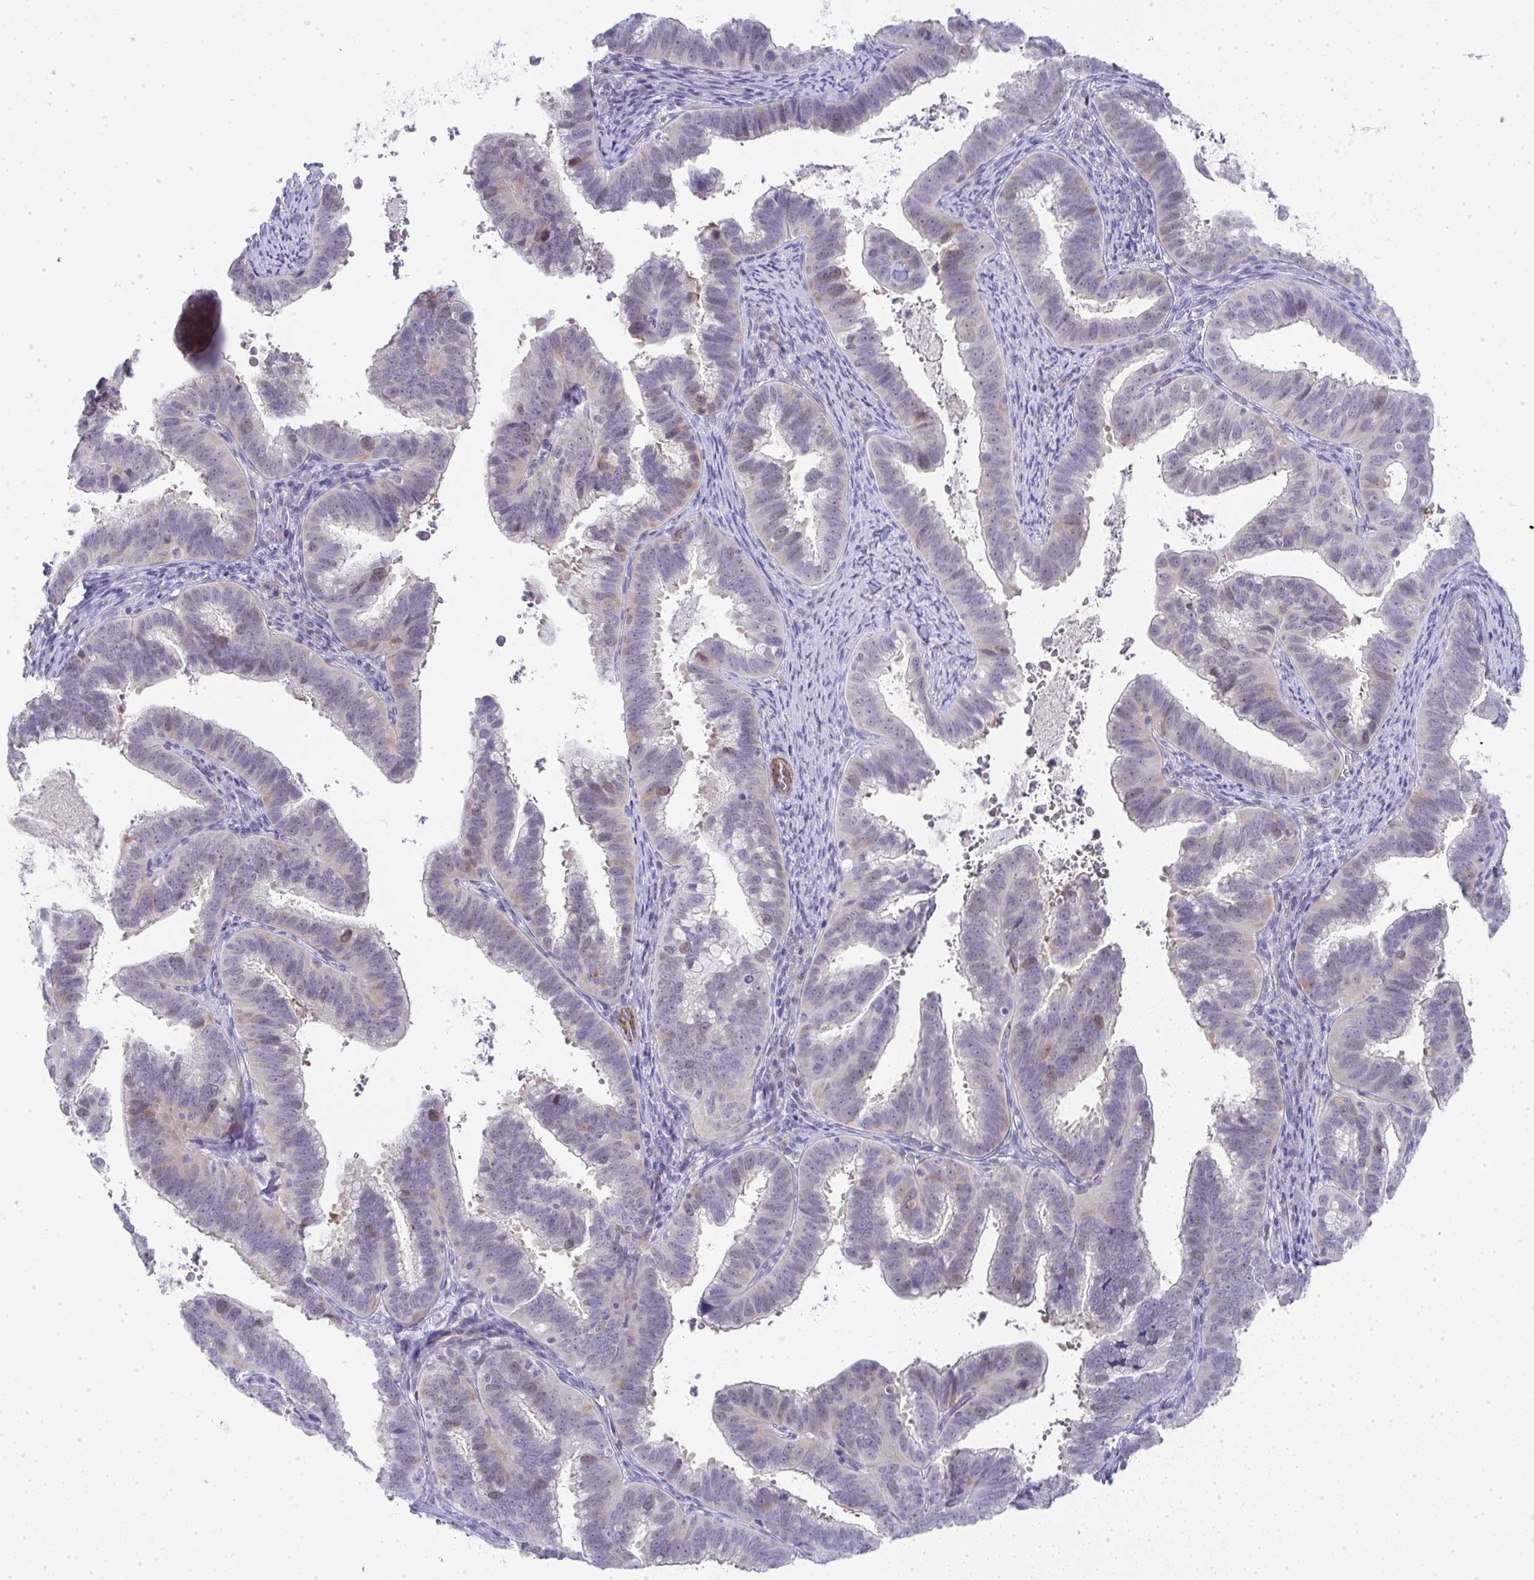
{"staining": {"intensity": "moderate", "quantity": "<25%", "location": "nuclear"}, "tissue": "cervical cancer", "cell_type": "Tumor cells", "image_type": "cancer", "snomed": [{"axis": "morphology", "description": "Adenocarcinoma, NOS"}, {"axis": "topography", "description": "Cervix"}], "caption": "A brown stain labels moderate nuclear staining of a protein in cervical cancer (adenocarcinoma) tumor cells.", "gene": "UBE2S", "patient": {"sex": "female", "age": 61}}